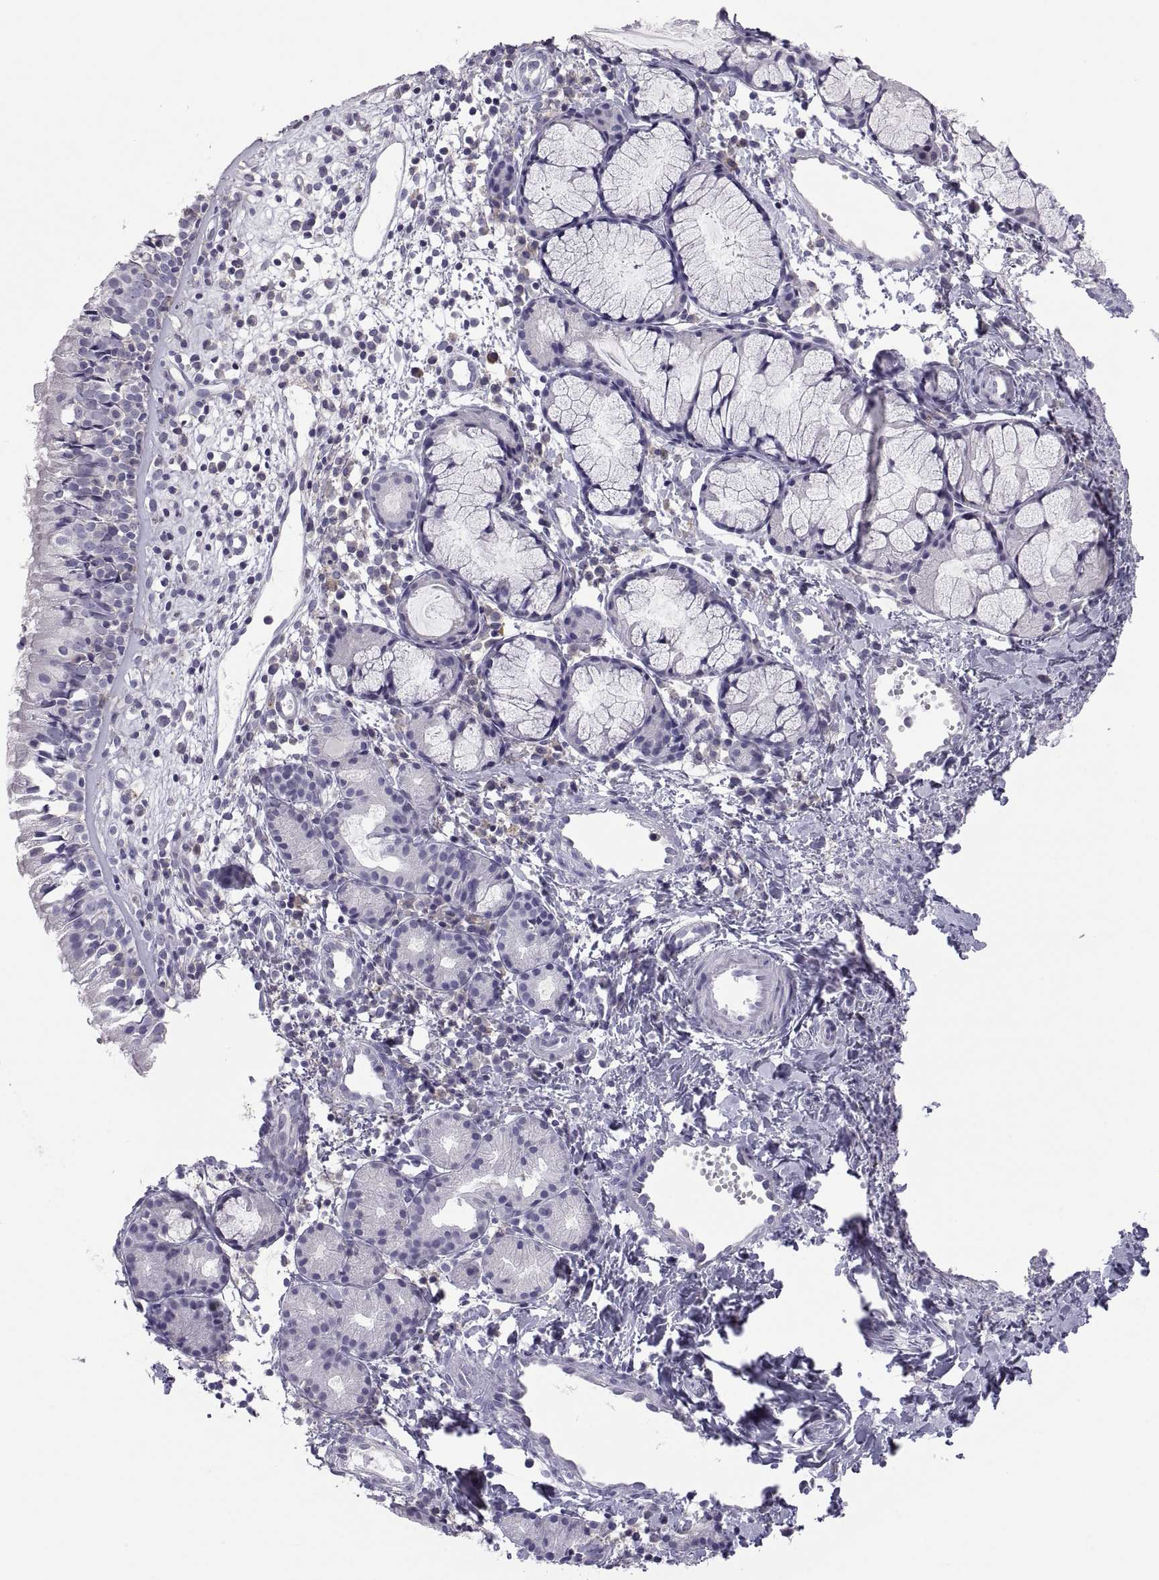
{"staining": {"intensity": "negative", "quantity": "none", "location": "none"}, "tissue": "nasopharynx", "cell_type": "Respiratory epithelial cells", "image_type": "normal", "snomed": [{"axis": "morphology", "description": "Normal tissue, NOS"}, {"axis": "topography", "description": "Nasopharynx"}], "caption": "DAB immunohistochemical staining of normal human nasopharynx shows no significant positivity in respiratory epithelial cells. (Brightfield microscopy of DAB immunohistochemistry (IHC) at high magnification).", "gene": "RGS19", "patient": {"sex": "male", "age": 9}}